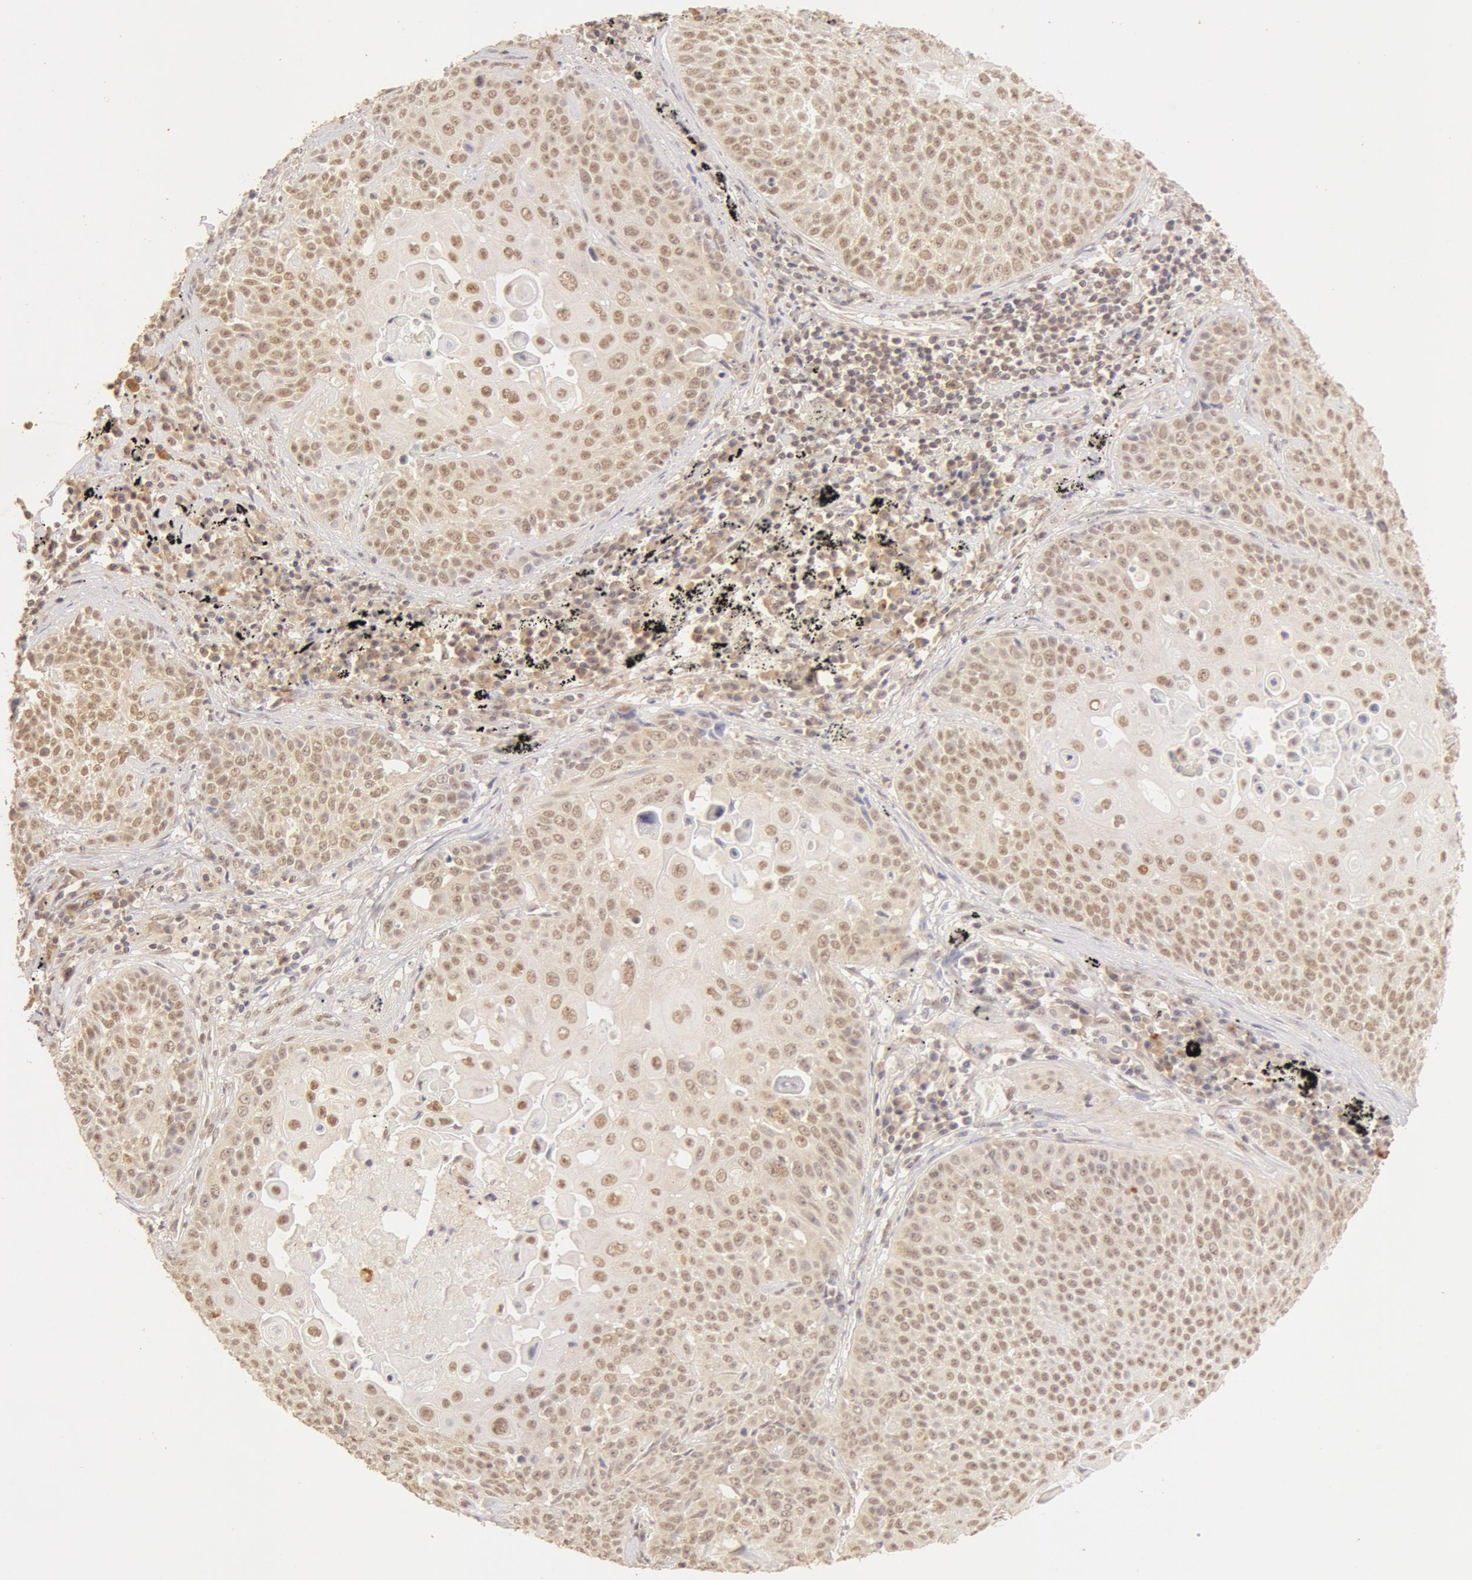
{"staining": {"intensity": "moderate", "quantity": ">75%", "location": "cytoplasmic/membranous,nuclear"}, "tissue": "lung cancer", "cell_type": "Tumor cells", "image_type": "cancer", "snomed": [{"axis": "morphology", "description": "Adenocarcinoma, NOS"}, {"axis": "topography", "description": "Lung"}], "caption": "Lung cancer (adenocarcinoma) tissue displays moderate cytoplasmic/membranous and nuclear positivity in approximately >75% of tumor cells Using DAB (brown) and hematoxylin (blue) stains, captured at high magnification using brightfield microscopy.", "gene": "SNRNP70", "patient": {"sex": "male", "age": 60}}